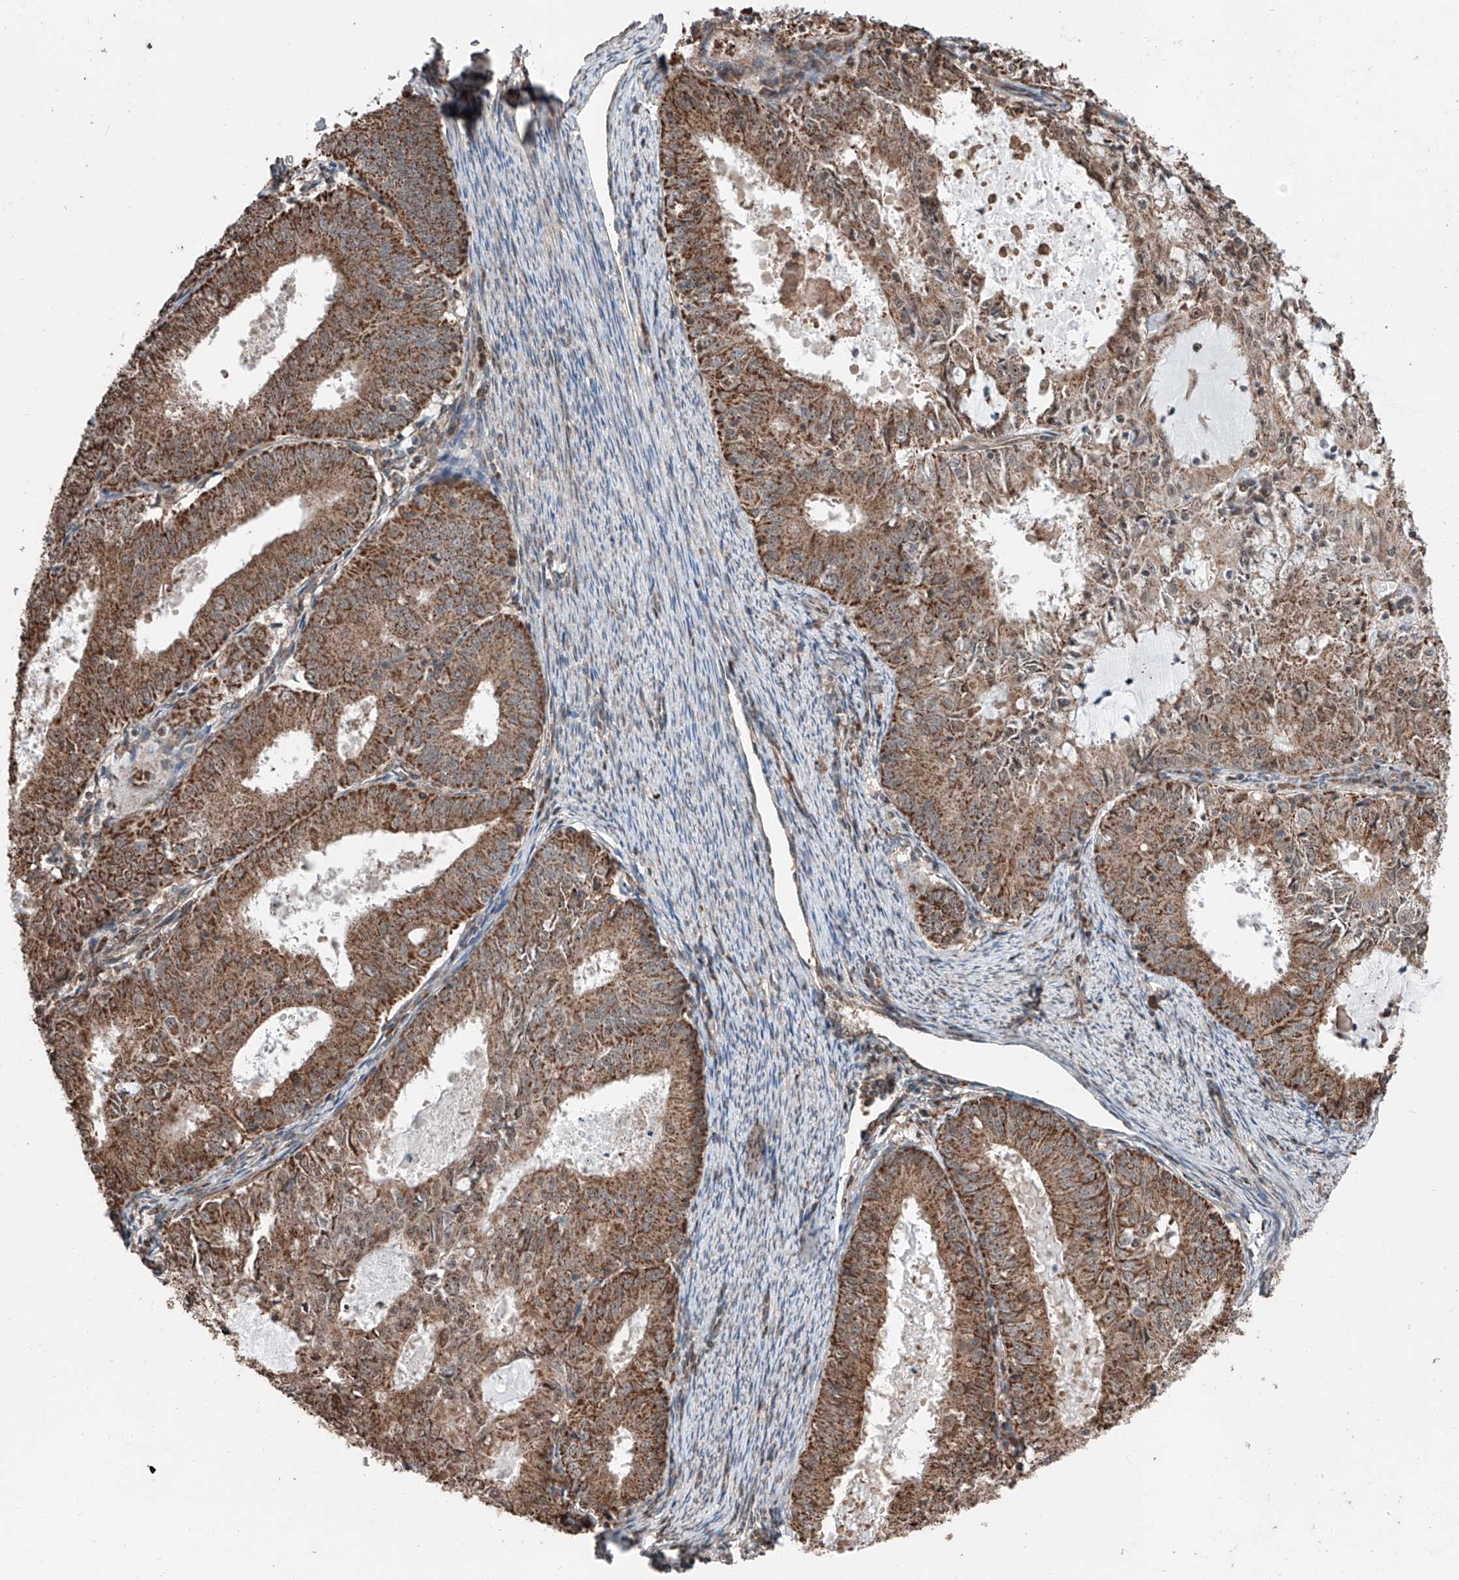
{"staining": {"intensity": "moderate", "quantity": ">75%", "location": "cytoplasmic/membranous"}, "tissue": "endometrial cancer", "cell_type": "Tumor cells", "image_type": "cancer", "snomed": [{"axis": "morphology", "description": "Adenocarcinoma, NOS"}, {"axis": "topography", "description": "Endometrium"}], "caption": "Adenocarcinoma (endometrial) stained with a brown dye exhibits moderate cytoplasmic/membranous positive expression in about >75% of tumor cells.", "gene": "ZNF445", "patient": {"sex": "female", "age": 57}}